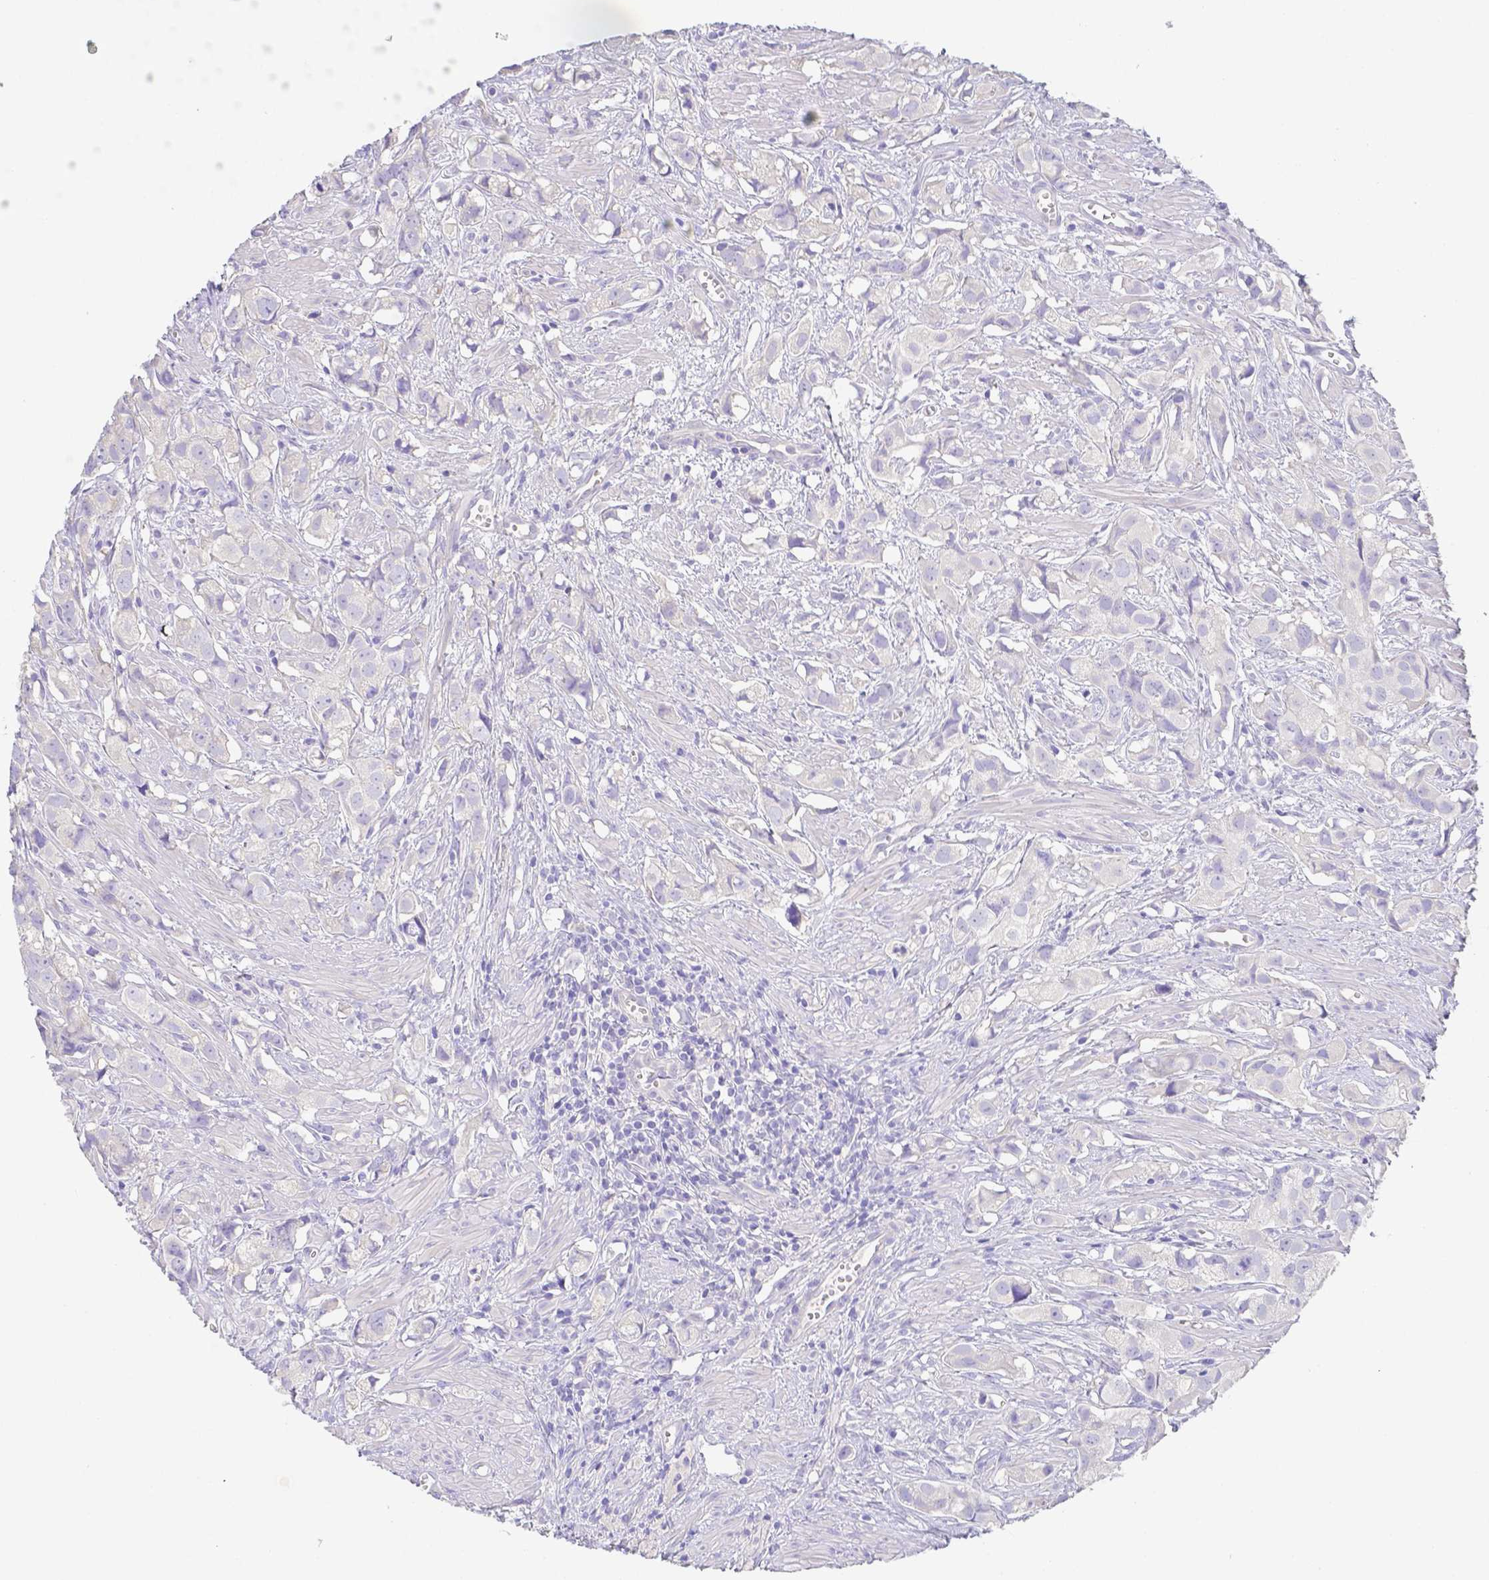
{"staining": {"intensity": "negative", "quantity": "none", "location": "none"}, "tissue": "prostate cancer", "cell_type": "Tumor cells", "image_type": "cancer", "snomed": [{"axis": "morphology", "description": "Adenocarcinoma, High grade"}, {"axis": "topography", "description": "Prostate"}], "caption": "Prostate cancer (high-grade adenocarcinoma) was stained to show a protein in brown. There is no significant positivity in tumor cells.", "gene": "ZG16B", "patient": {"sex": "male", "age": 58}}